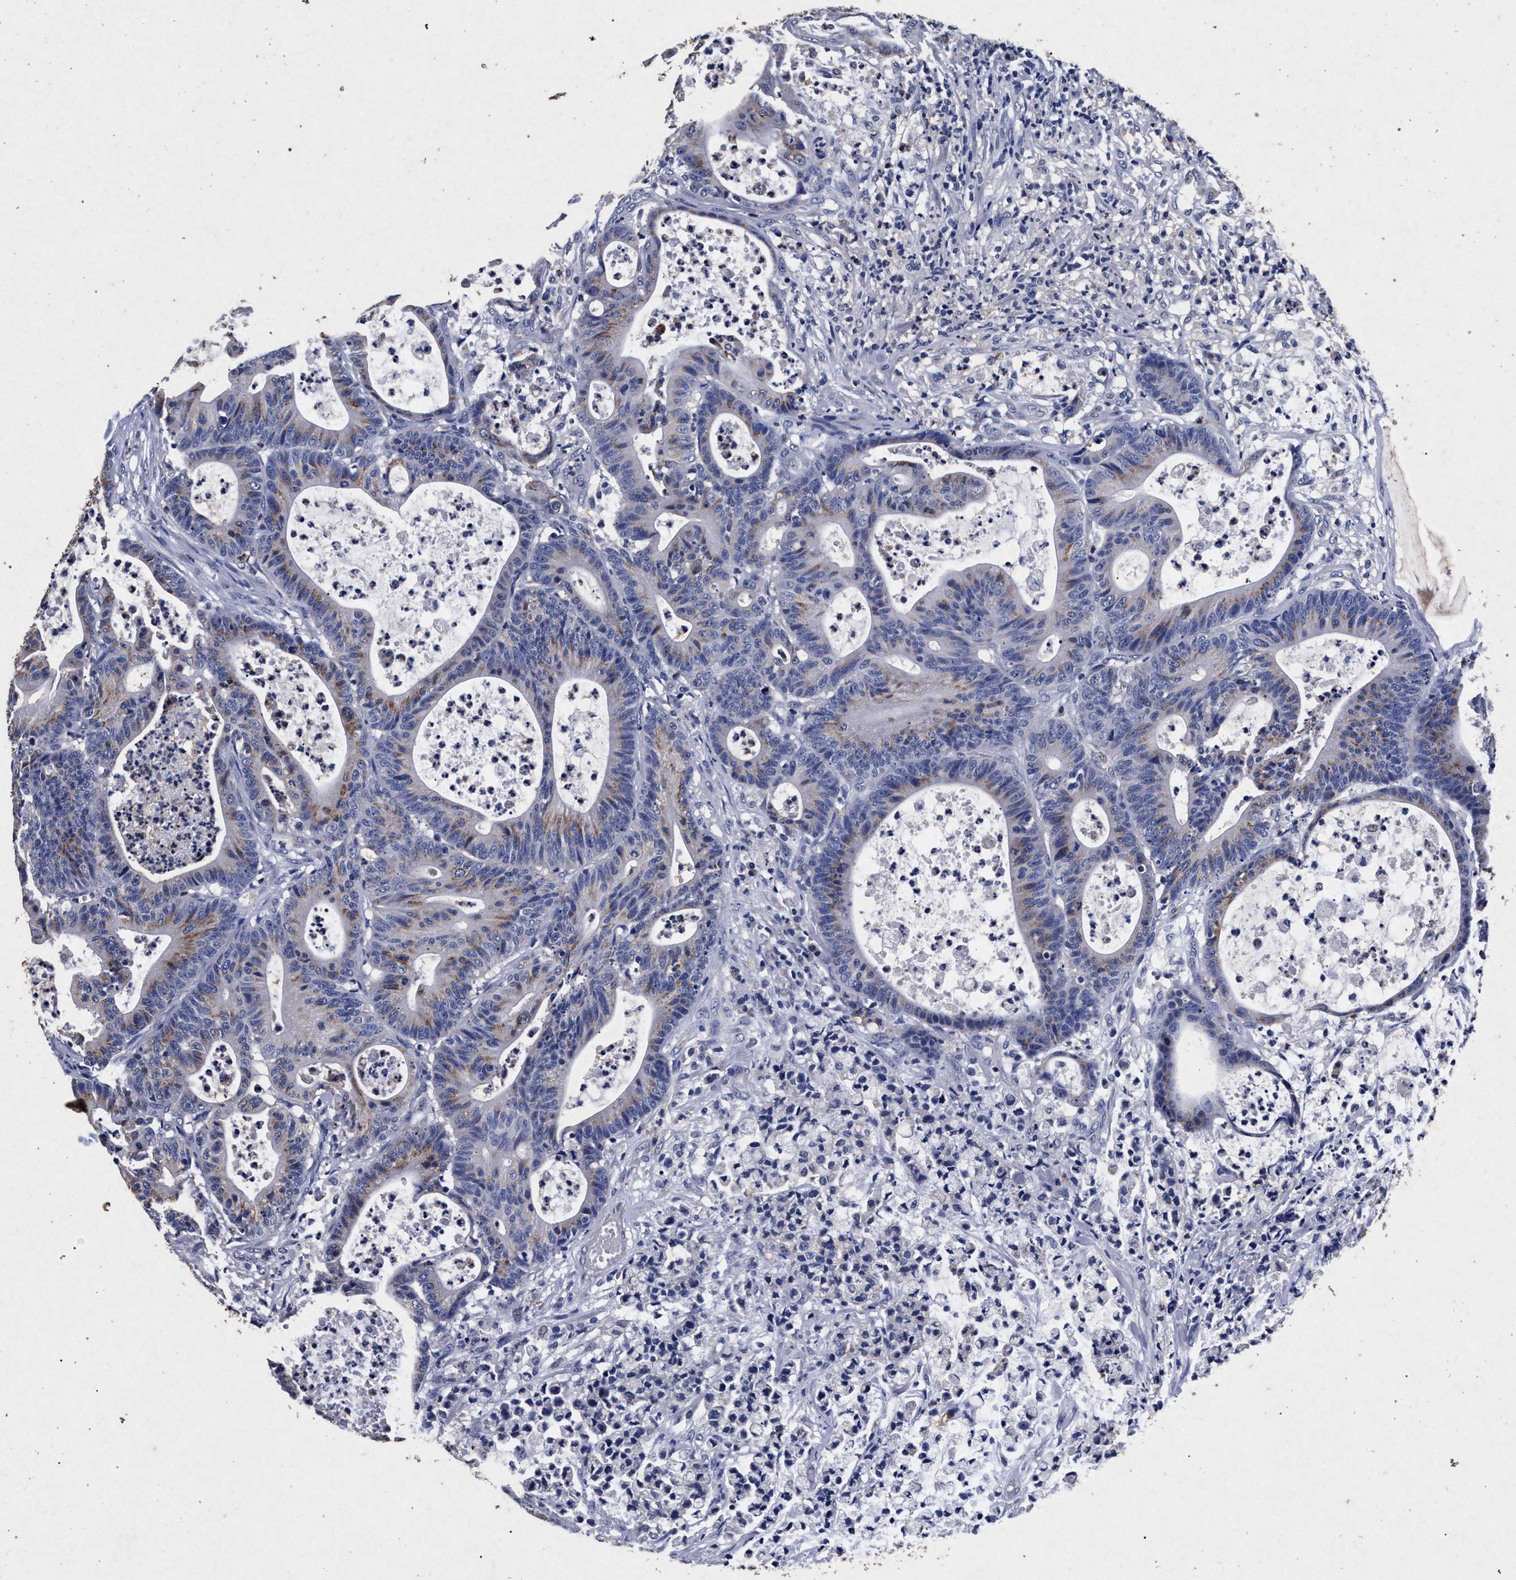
{"staining": {"intensity": "weak", "quantity": "<25%", "location": "cytoplasmic/membranous"}, "tissue": "colorectal cancer", "cell_type": "Tumor cells", "image_type": "cancer", "snomed": [{"axis": "morphology", "description": "Adenocarcinoma, NOS"}, {"axis": "topography", "description": "Colon"}], "caption": "Adenocarcinoma (colorectal) was stained to show a protein in brown. There is no significant expression in tumor cells. The staining was performed using DAB (3,3'-diaminobenzidine) to visualize the protein expression in brown, while the nuclei were stained in blue with hematoxylin (Magnification: 20x).", "gene": "ATP1A2", "patient": {"sex": "female", "age": 84}}